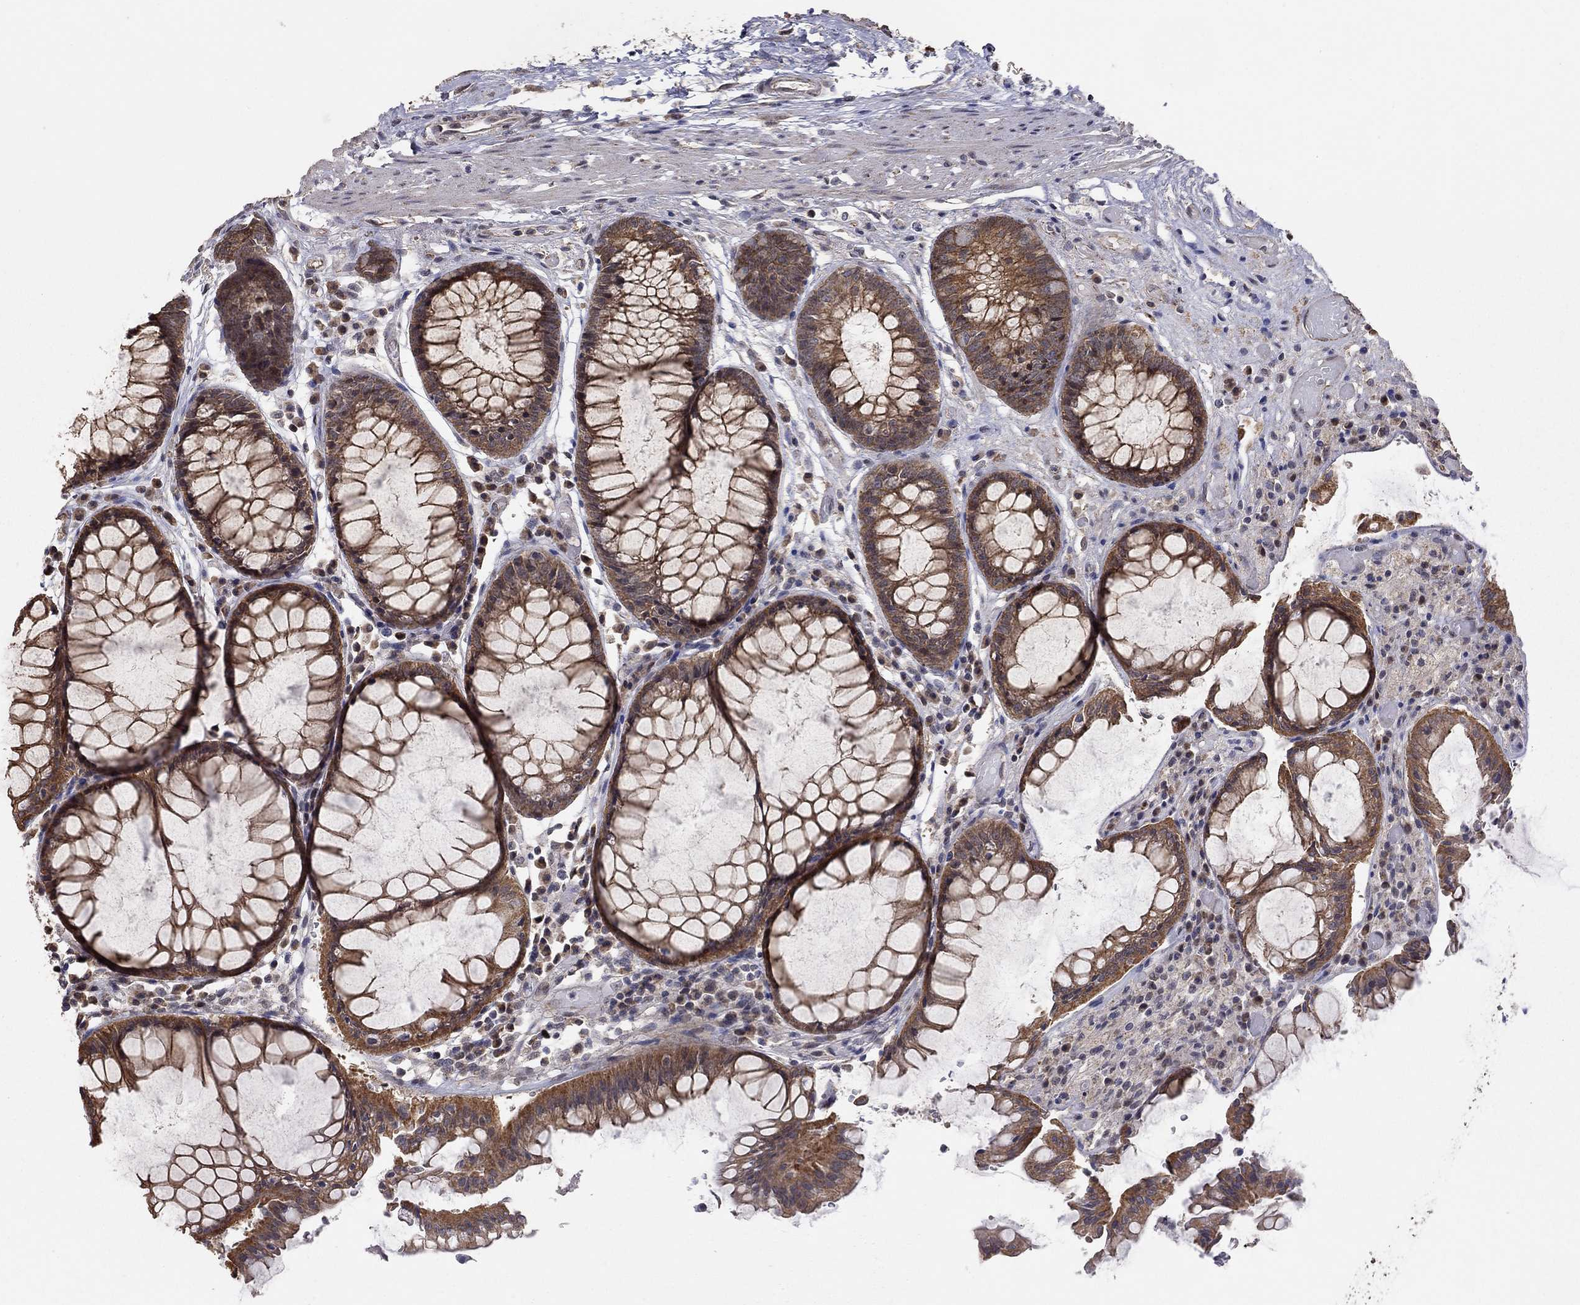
{"staining": {"intensity": "strong", "quantity": ">75%", "location": "cytoplasmic/membranous"}, "tissue": "rectum", "cell_type": "Glandular cells", "image_type": "normal", "snomed": [{"axis": "morphology", "description": "Normal tissue, NOS"}, {"axis": "topography", "description": "Rectum"}], "caption": "DAB (3,3'-diaminobenzidine) immunohistochemical staining of normal rectum displays strong cytoplasmic/membranous protein staining in approximately >75% of glandular cells.", "gene": "ANKRA2", "patient": {"sex": "female", "age": 68}}